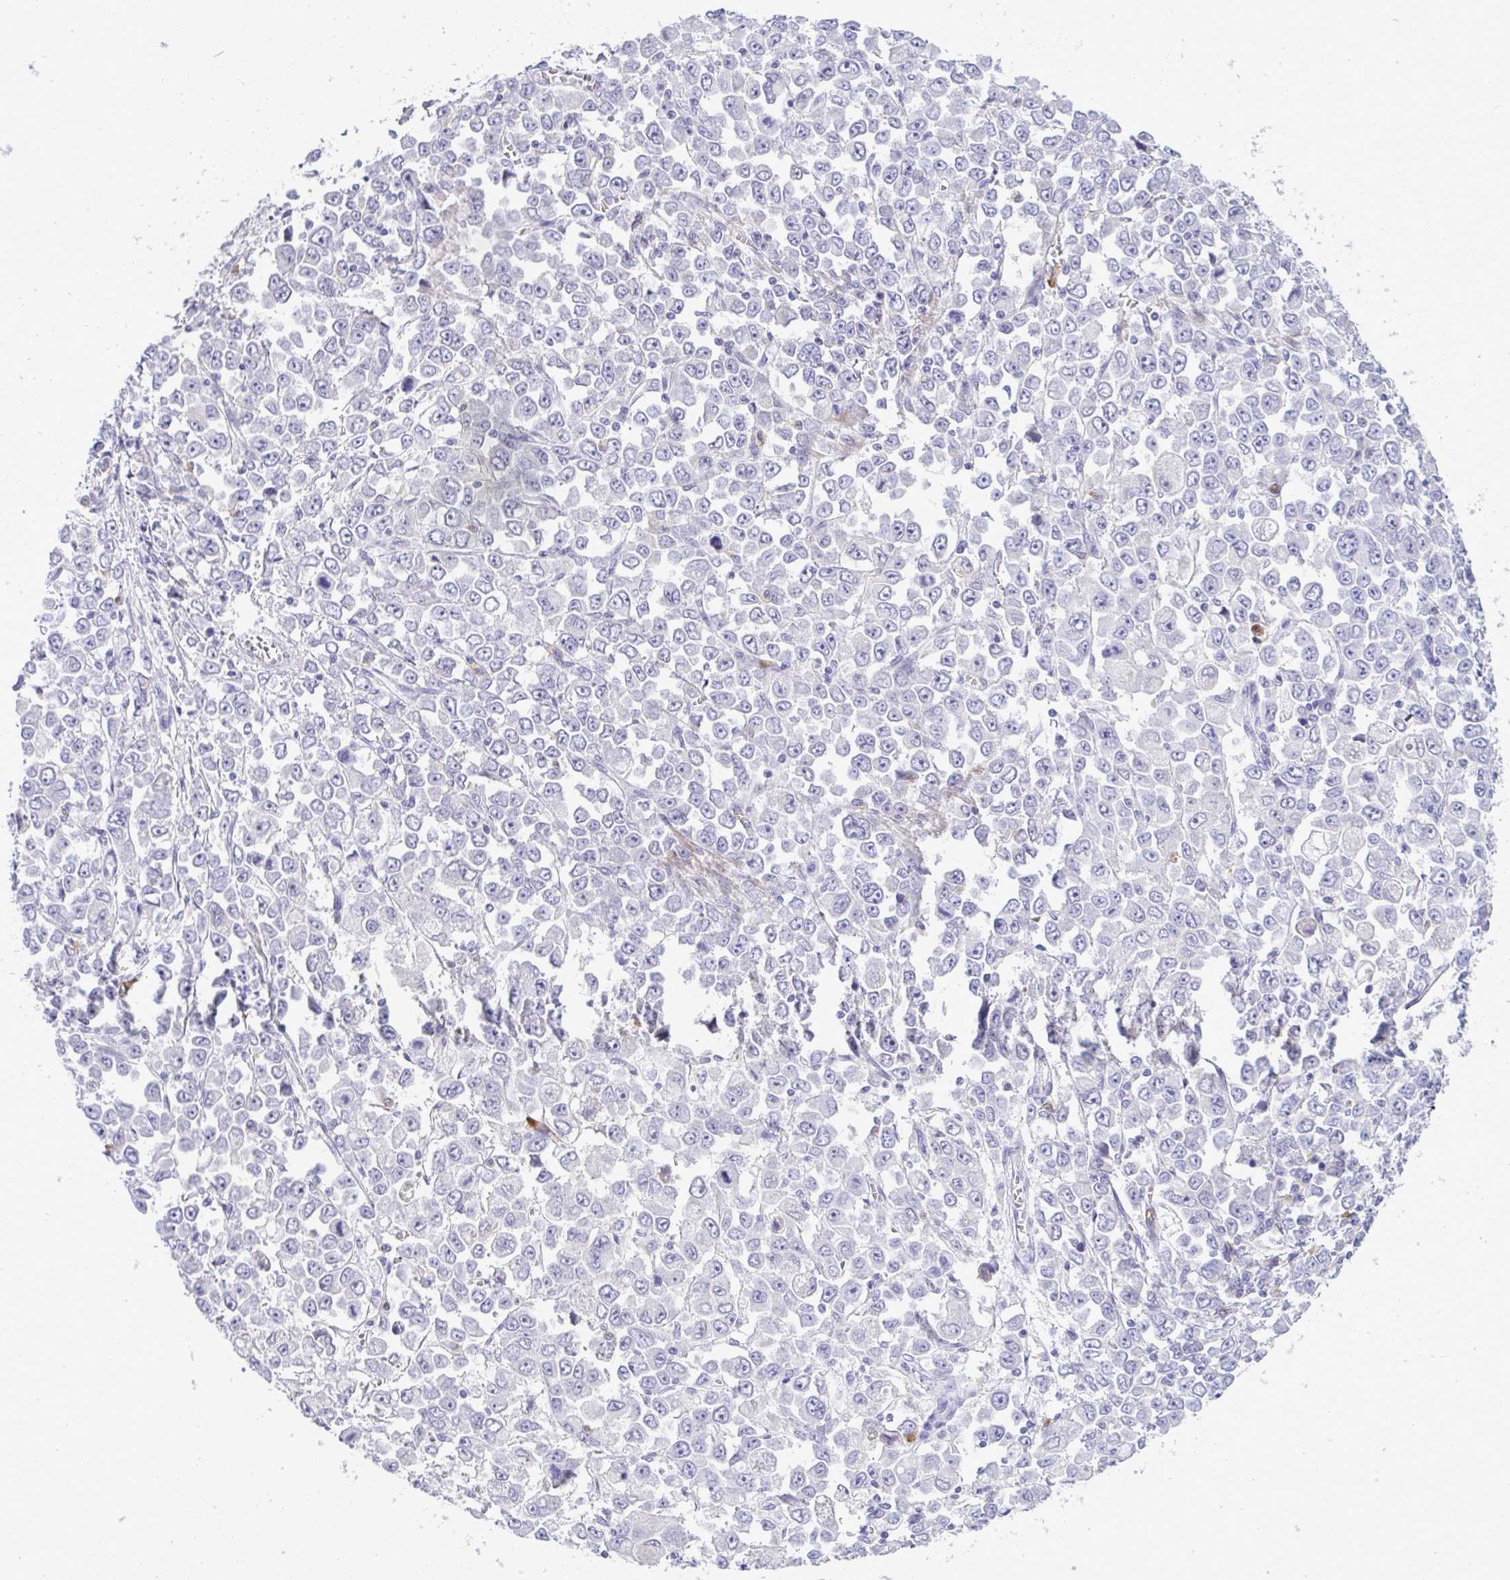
{"staining": {"intensity": "negative", "quantity": "none", "location": "none"}, "tissue": "stomach cancer", "cell_type": "Tumor cells", "image_type": "cancer", "snomed": [{"axis": "morphology", "description": "Adenocarcinoma, NOS"}, {"axis": "topography", "description": "Stomach, upper"}], "caption": "Immunohistochemistry (IHC) of stomach cancer exhibits no staining in tumor cells.", "gene": "ARHGAP42", "patient": {"sex": "male", "age": 70}}